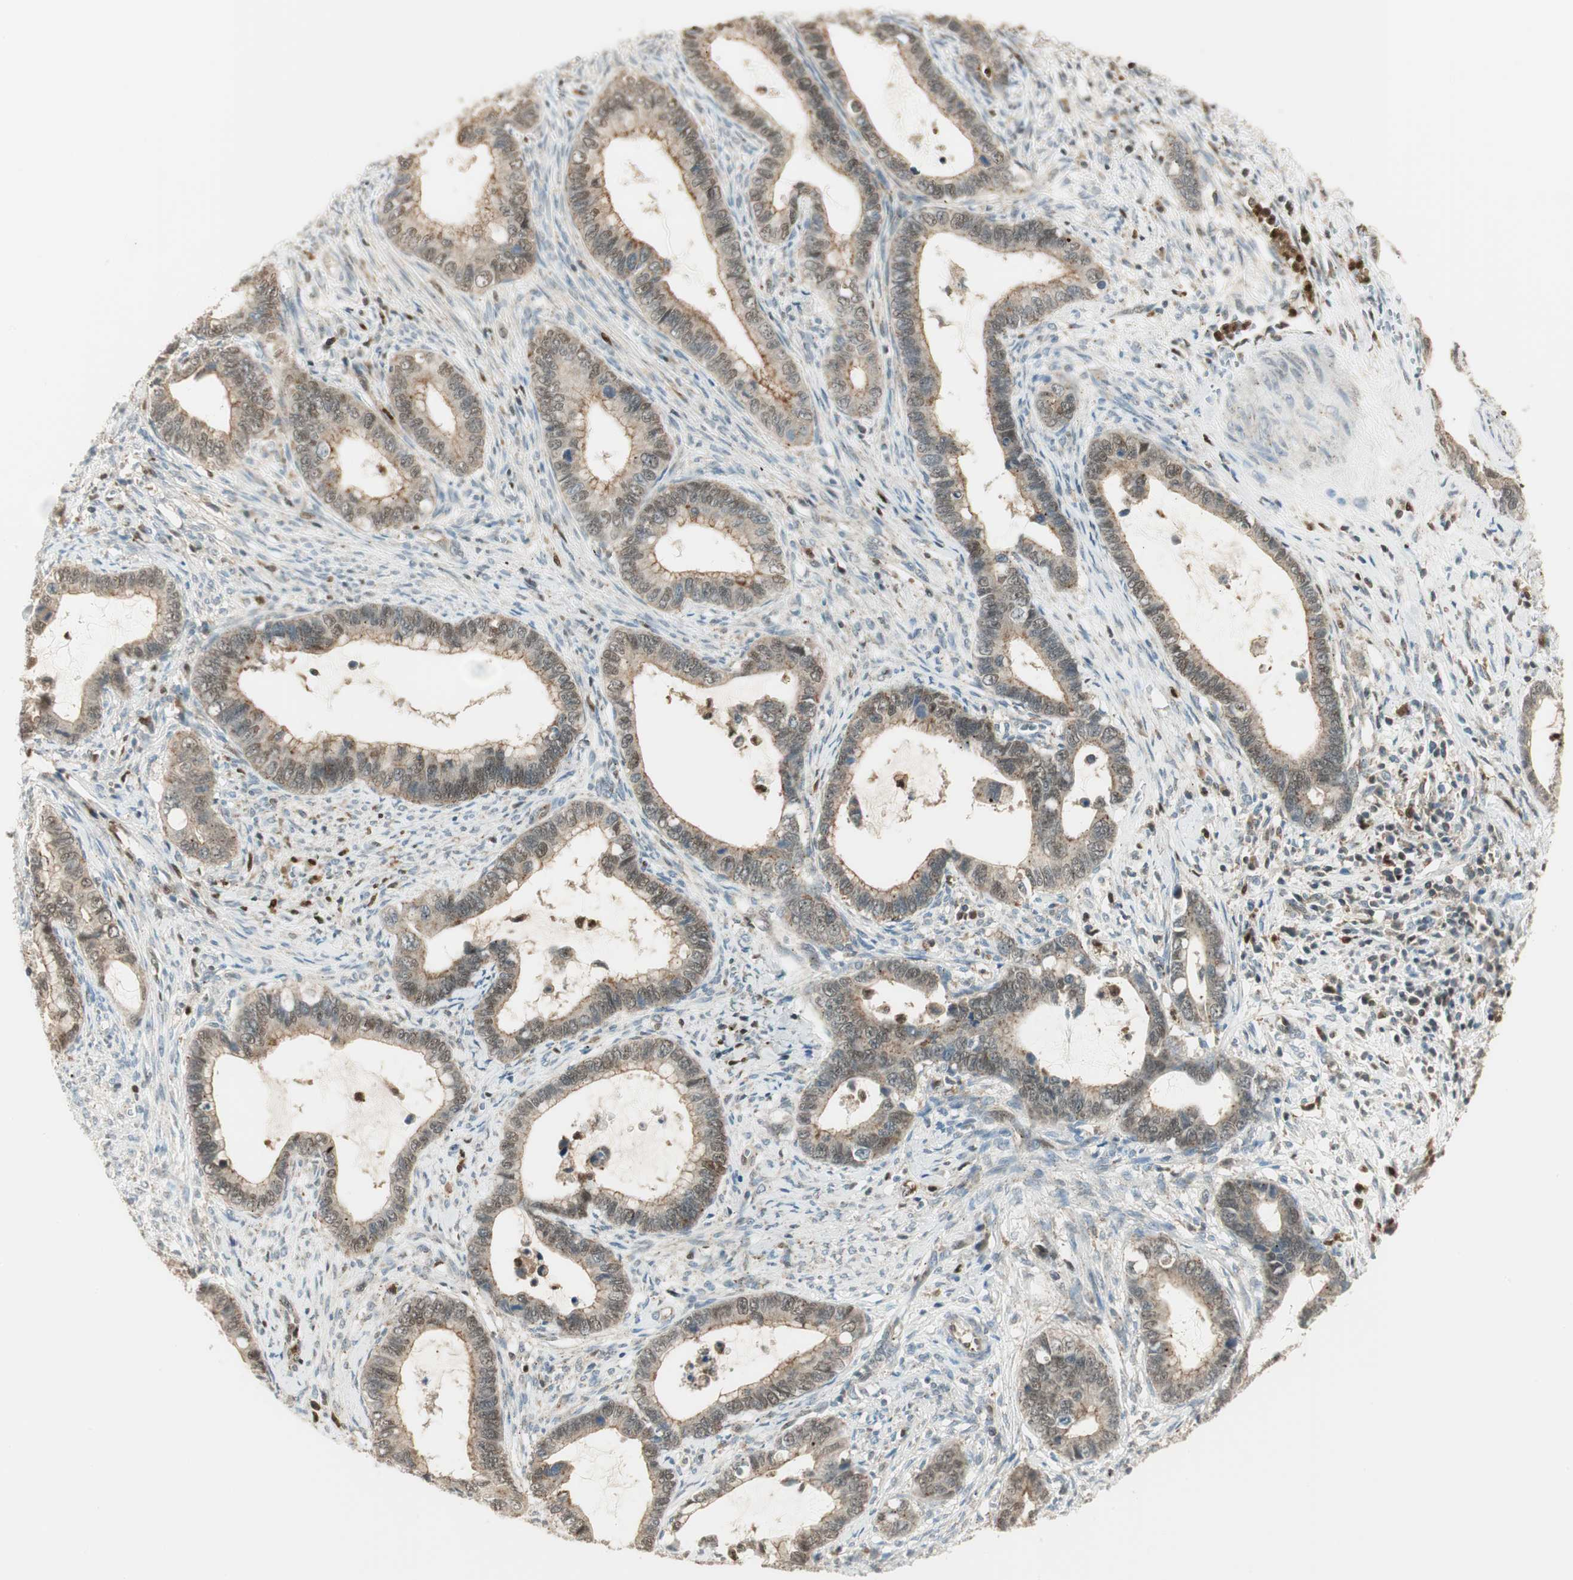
{"staining": {"intensity": "weak", "quantity": "25%-75%", "location": "cytoplasmic/membranous"}, "tissue": "cervical cancer", "cell_type": "Tumor cells", "image_type": "cancer", "snomed": [{"axis": "morphology", "description": "Adenocarcinoma, NOS"}, {"axis": "topography", "description": "Cervix"}], "caption": "Cervical cancer (adenocarcinoma) stained with immunohistochemistry (IHC) exhibits weak cytoplasmic/membranous positivity in about 25%-75% of tumor cells.", "gene": "LTA4H", "patient": {"sex": "female", "age": 44}}